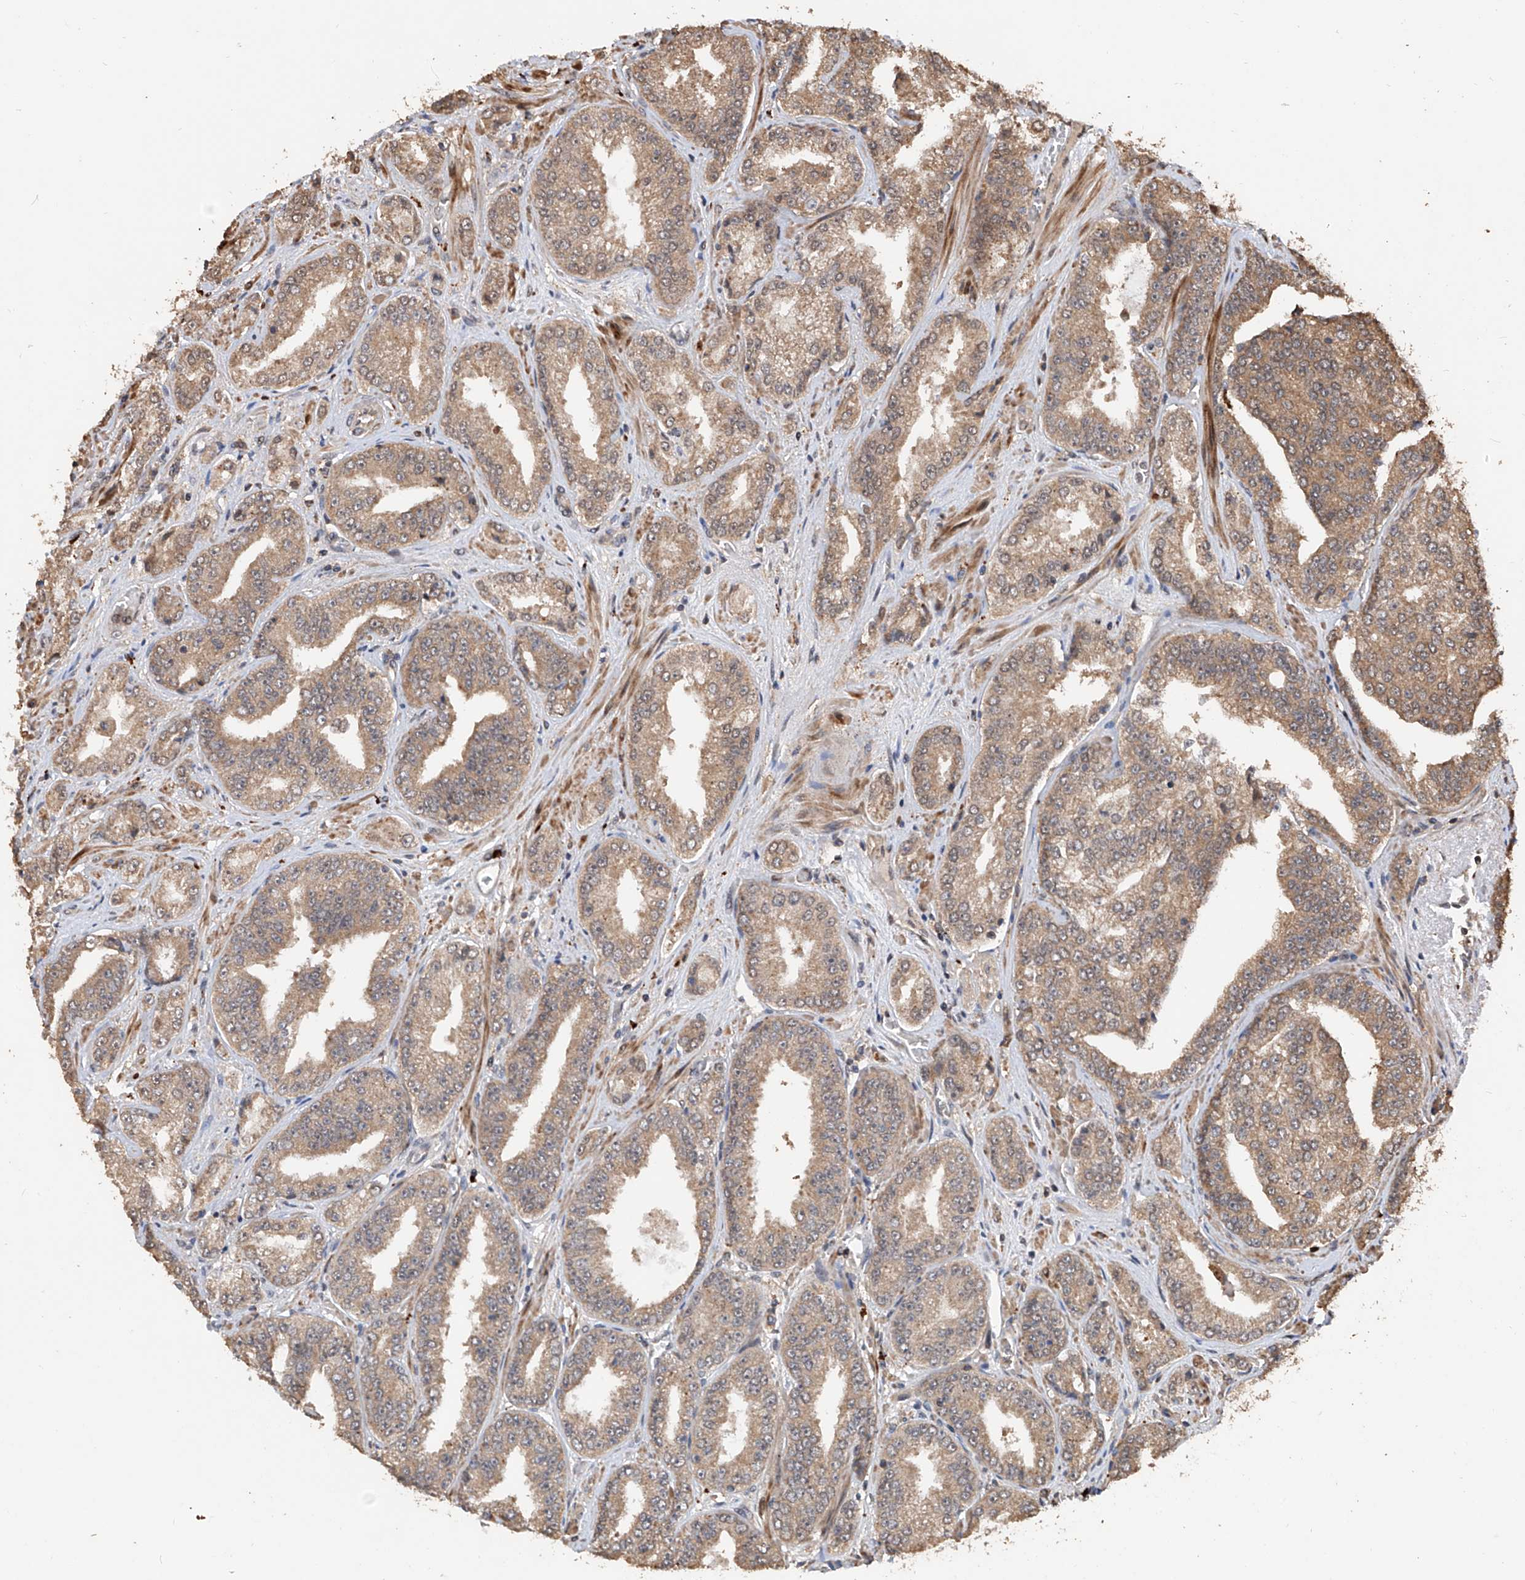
{"staining": {"intensity": "moderate", "quantity": ">75%", "location": "cytoplasmic/membranous"}, "tissue": "prostate cancer", "cell_type": "Tumor cells", "image_type": "cancer", "snomed": [{"axis": "morphology", "description": "Adenocarcinoma, High grade"}, {"axis": "topography", "description": "Prostate"}], "caption": "DAB immunohistochemical staining of human adenocarcinoma (high-grade) (prostate) reveals moderate cytoplasmic/membranous protein expression in about >75% of tumor cells. (Stains: DAB in brown, nuclei in blue, Microscopy: brightfield microscopy at high magnification).", "gene": "FAM135A", "patient": {"sex": "male", "age": 71}}